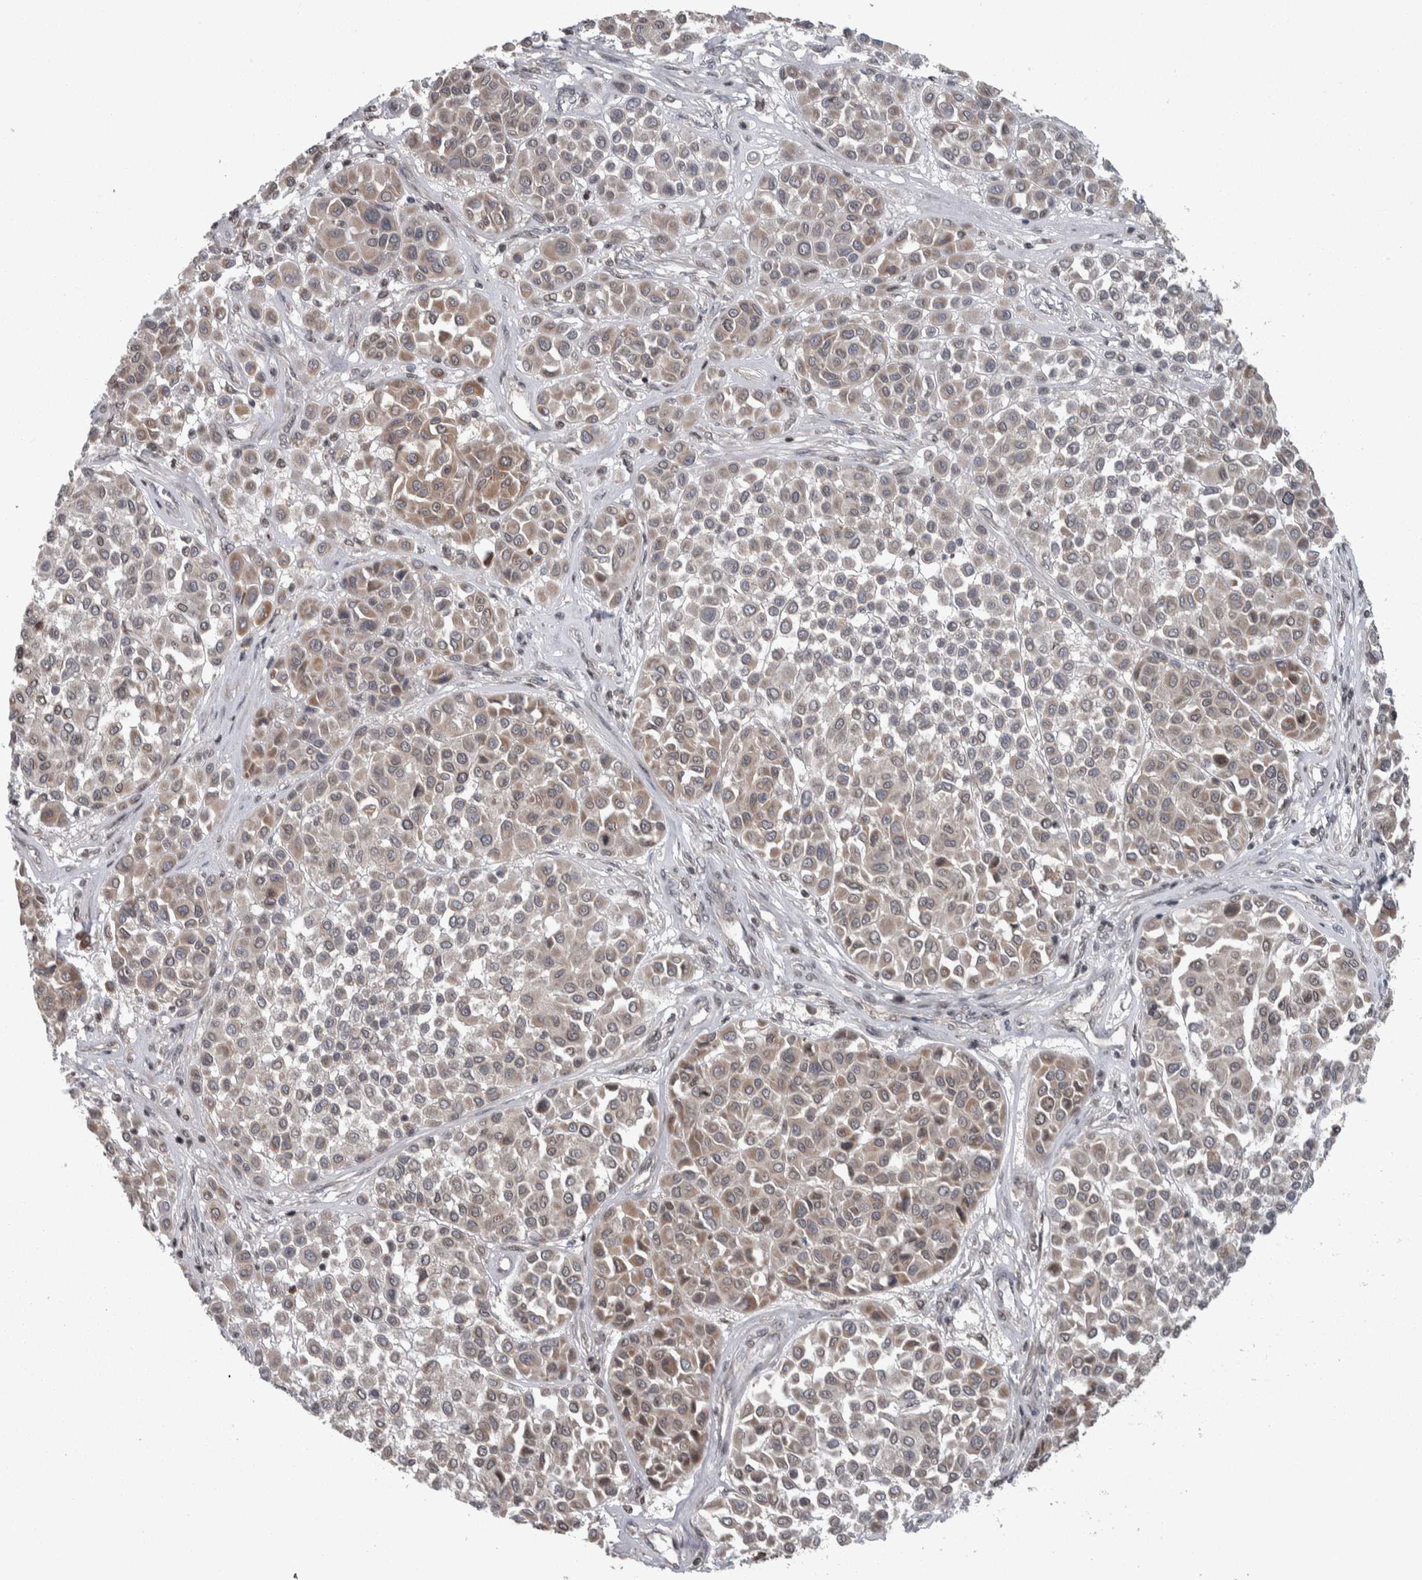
{"staining": {"intensity": "weak", "quantity": ">75%", "location": "cytoplasmic/membranous"}, "tissue": "melanoma", "cell_type": "Tumor cells", "image_type": "cancer", "snomed": [{"axis": "morphology", "description": "Malignant melanoma, Metastatic site"}, {"axis": "topography", "description": "Soft tissue"}], "caption": "Immunohistochemical staining of melanoma exhibits low levels of weak cytoplasmic/membranous staining in about >75% of tumor cells. (Brightfield microscopy of DAB IHC at high magnification).", "gene": "CWC27", "patient": {"sex": "male", "age": 41}}